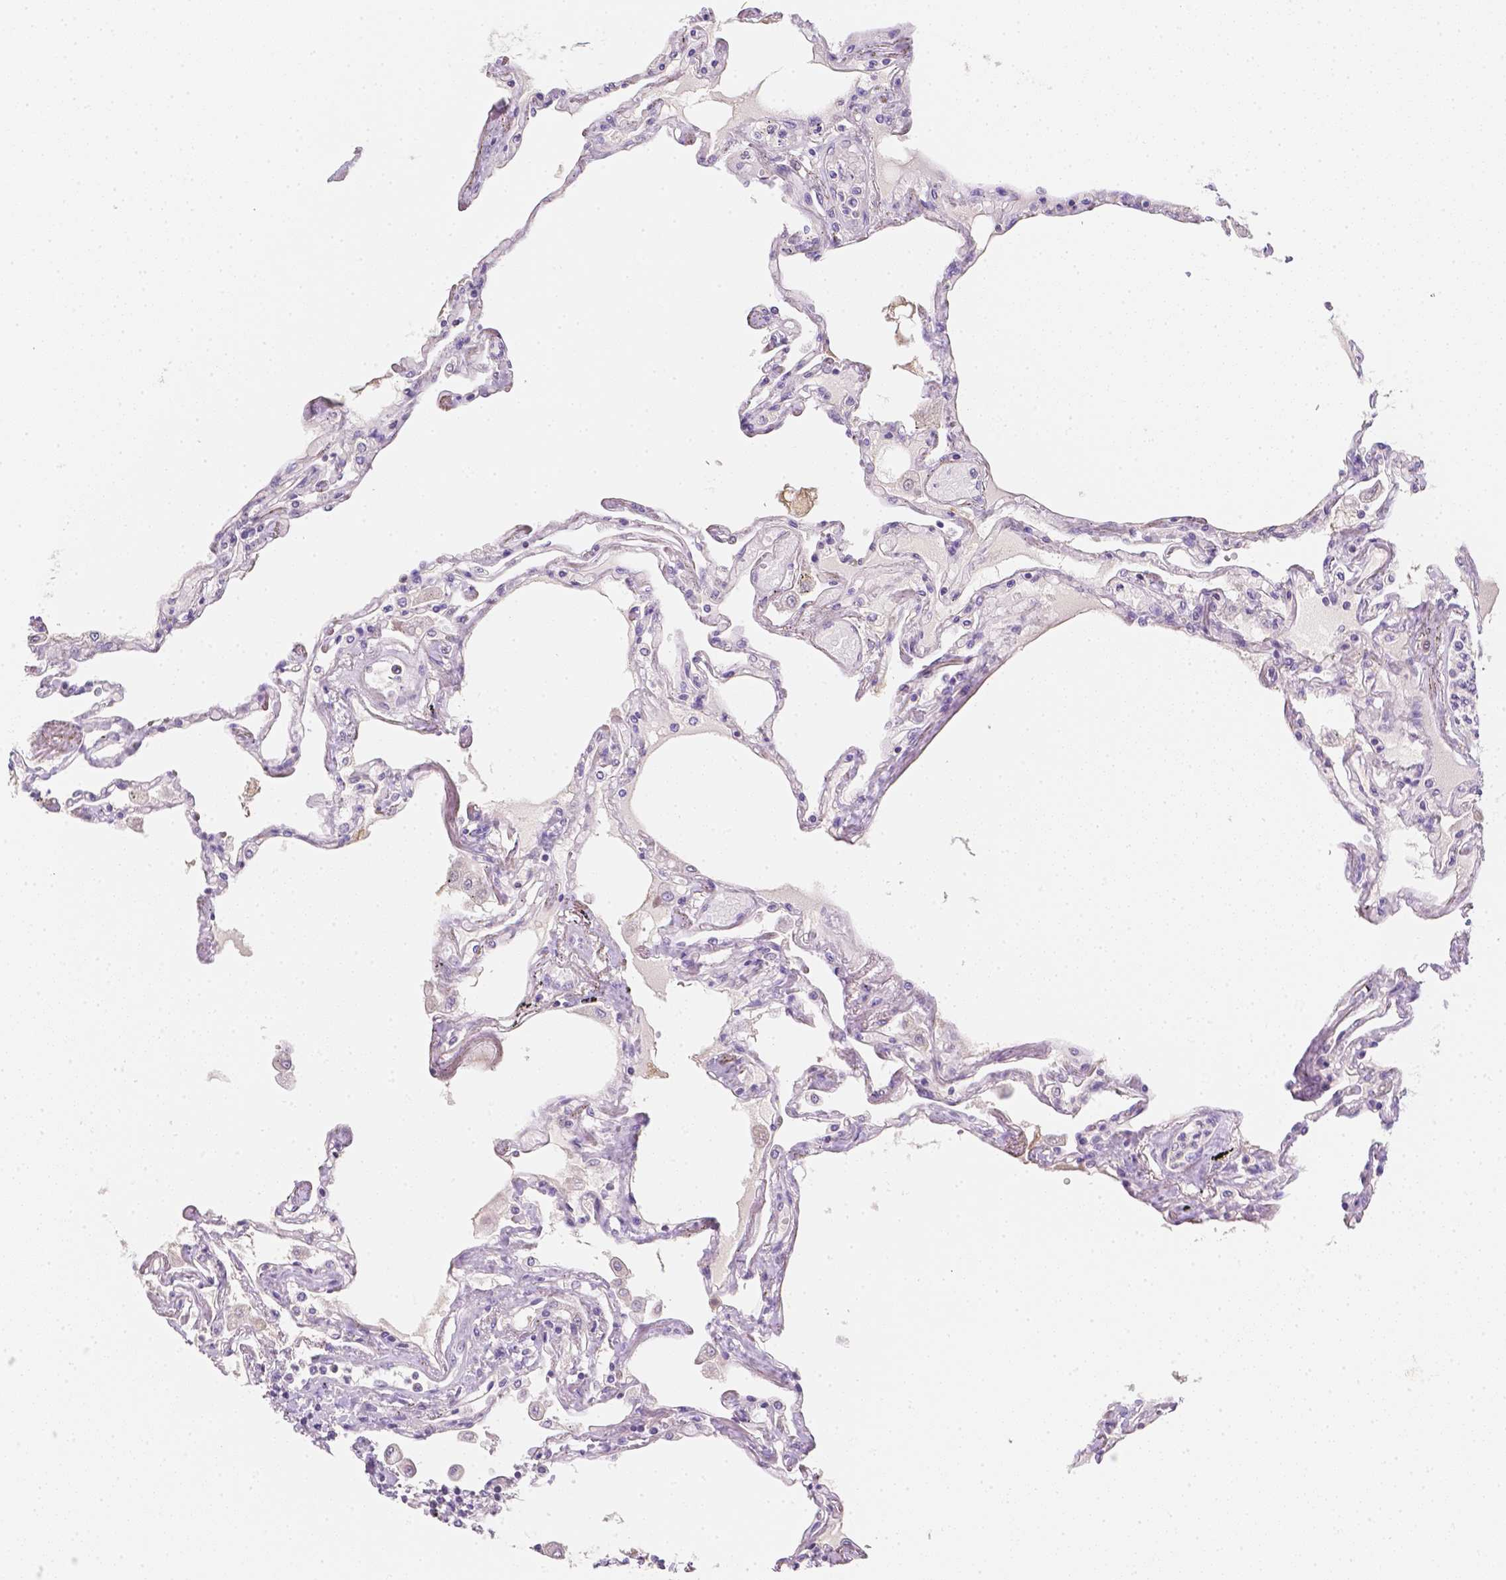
{"staining": {"intensity": "negative", "quantity": "none", "location": "none"}, "tissue": "lung", "cell_type": "Alveolar cells", "image_type": "normal", "snomed": [{"axis": "morphology", "description": "Normal tissue, NOS"}, {"axis": "morphology", "description": "Adenocarcinoma, NOS"}, {"axis": "topography", "description": "Cartilage tissue"}, {"axis": "topography", "description": "Lung"}], "caption": "The image shows no staining of alveolar cells in normal lung.", "gene": "C10orf67", "patient": {"sex": "female", "age": 67}}